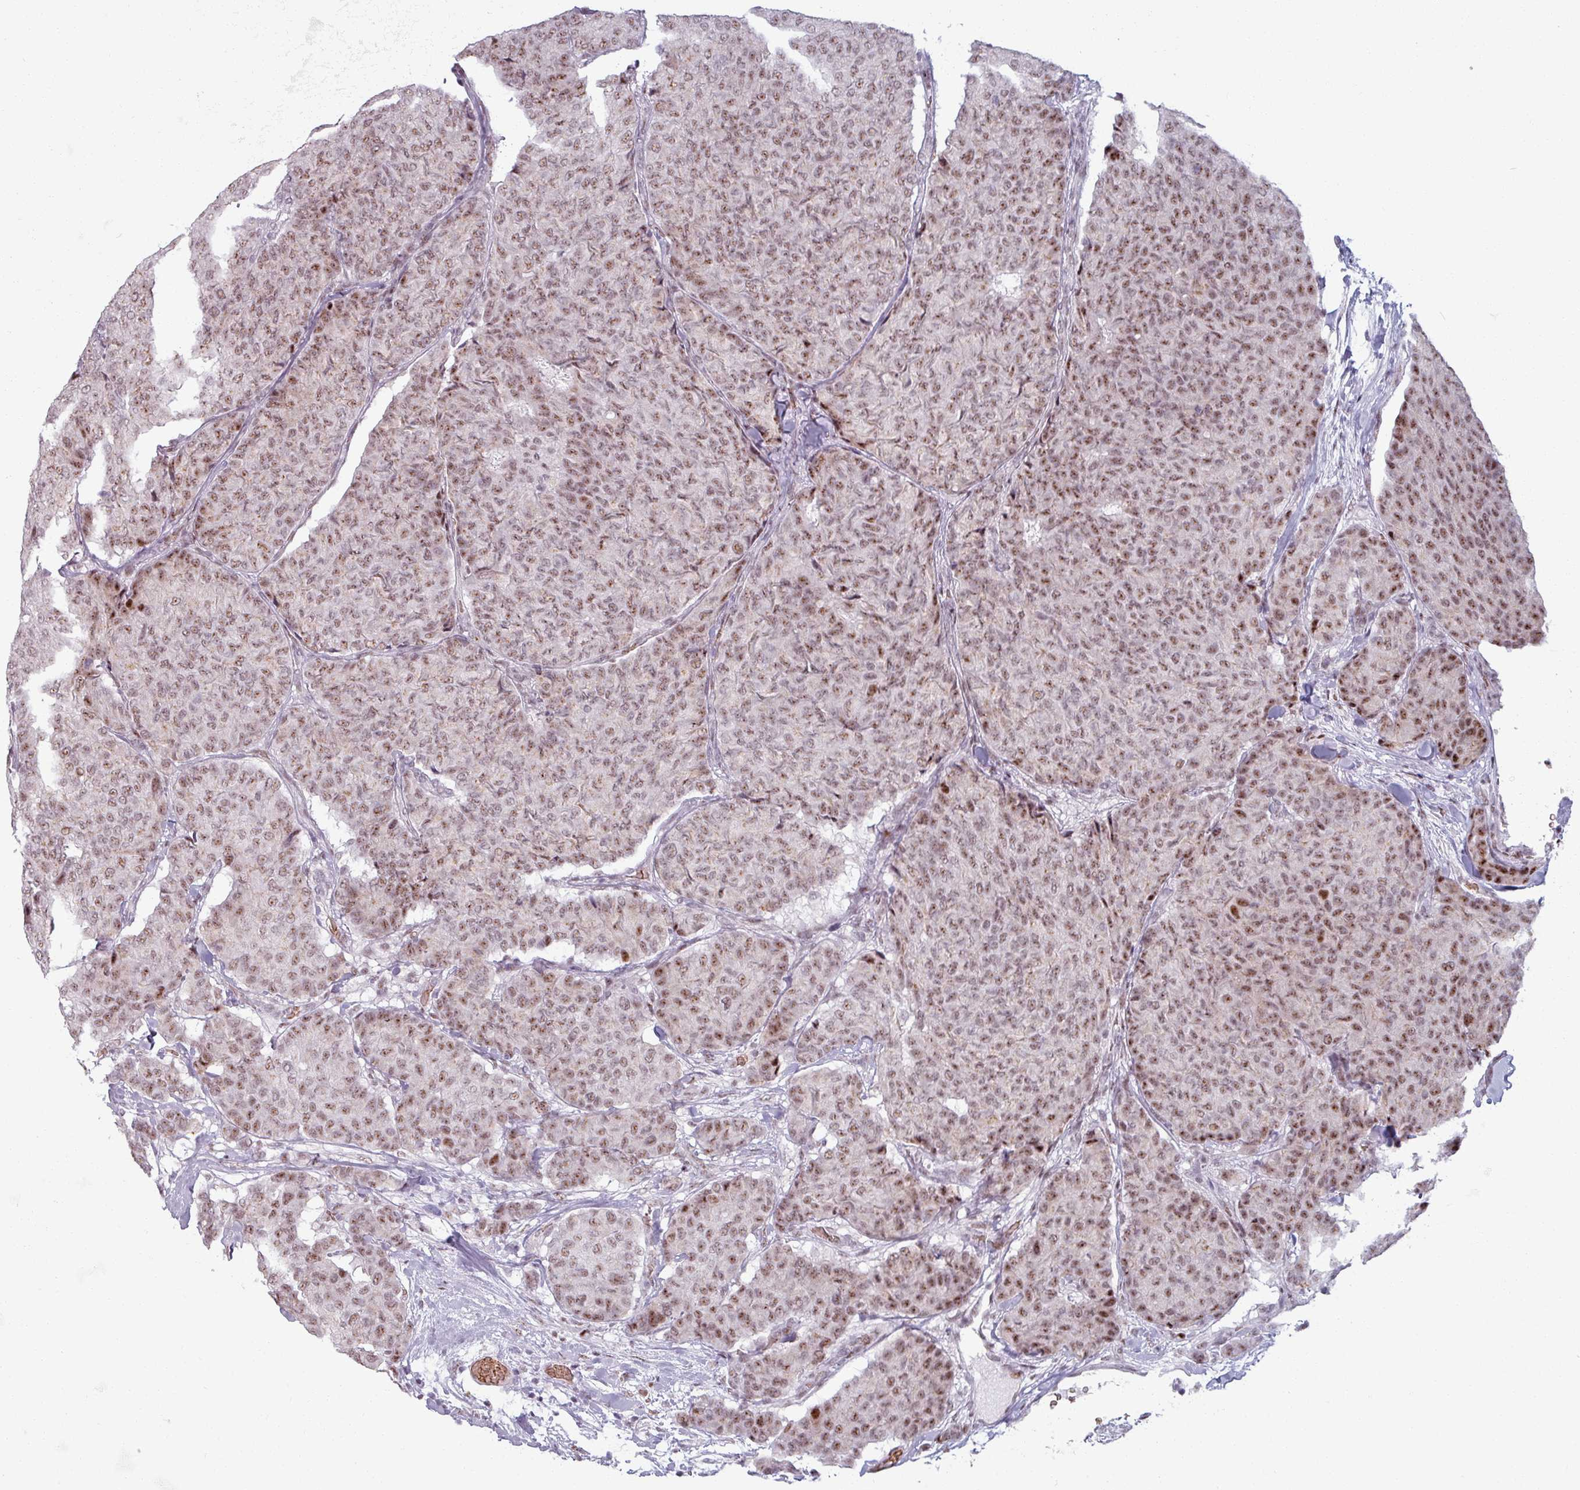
{"staining": {"intensity": "moderate", "quantity": ">75%", "location": "nuclear"}, "tissue": "breast cancer", "cell_type": "Tumor cells", "image_type": "cancer", "snomed": [{"axis": "morphology", "description": "Duct carcinoma"}, {"axis": "topography", "description": "Breast"}], "caption": "Immunohistochemistry (DAB) staining of invasive ductal carcinoma (breast) demonstrates moderate nuclear protein expression in about >75% of tumor cells.", "gene": "NCOR1", "patient": {"sex": "female", "age": 75}}